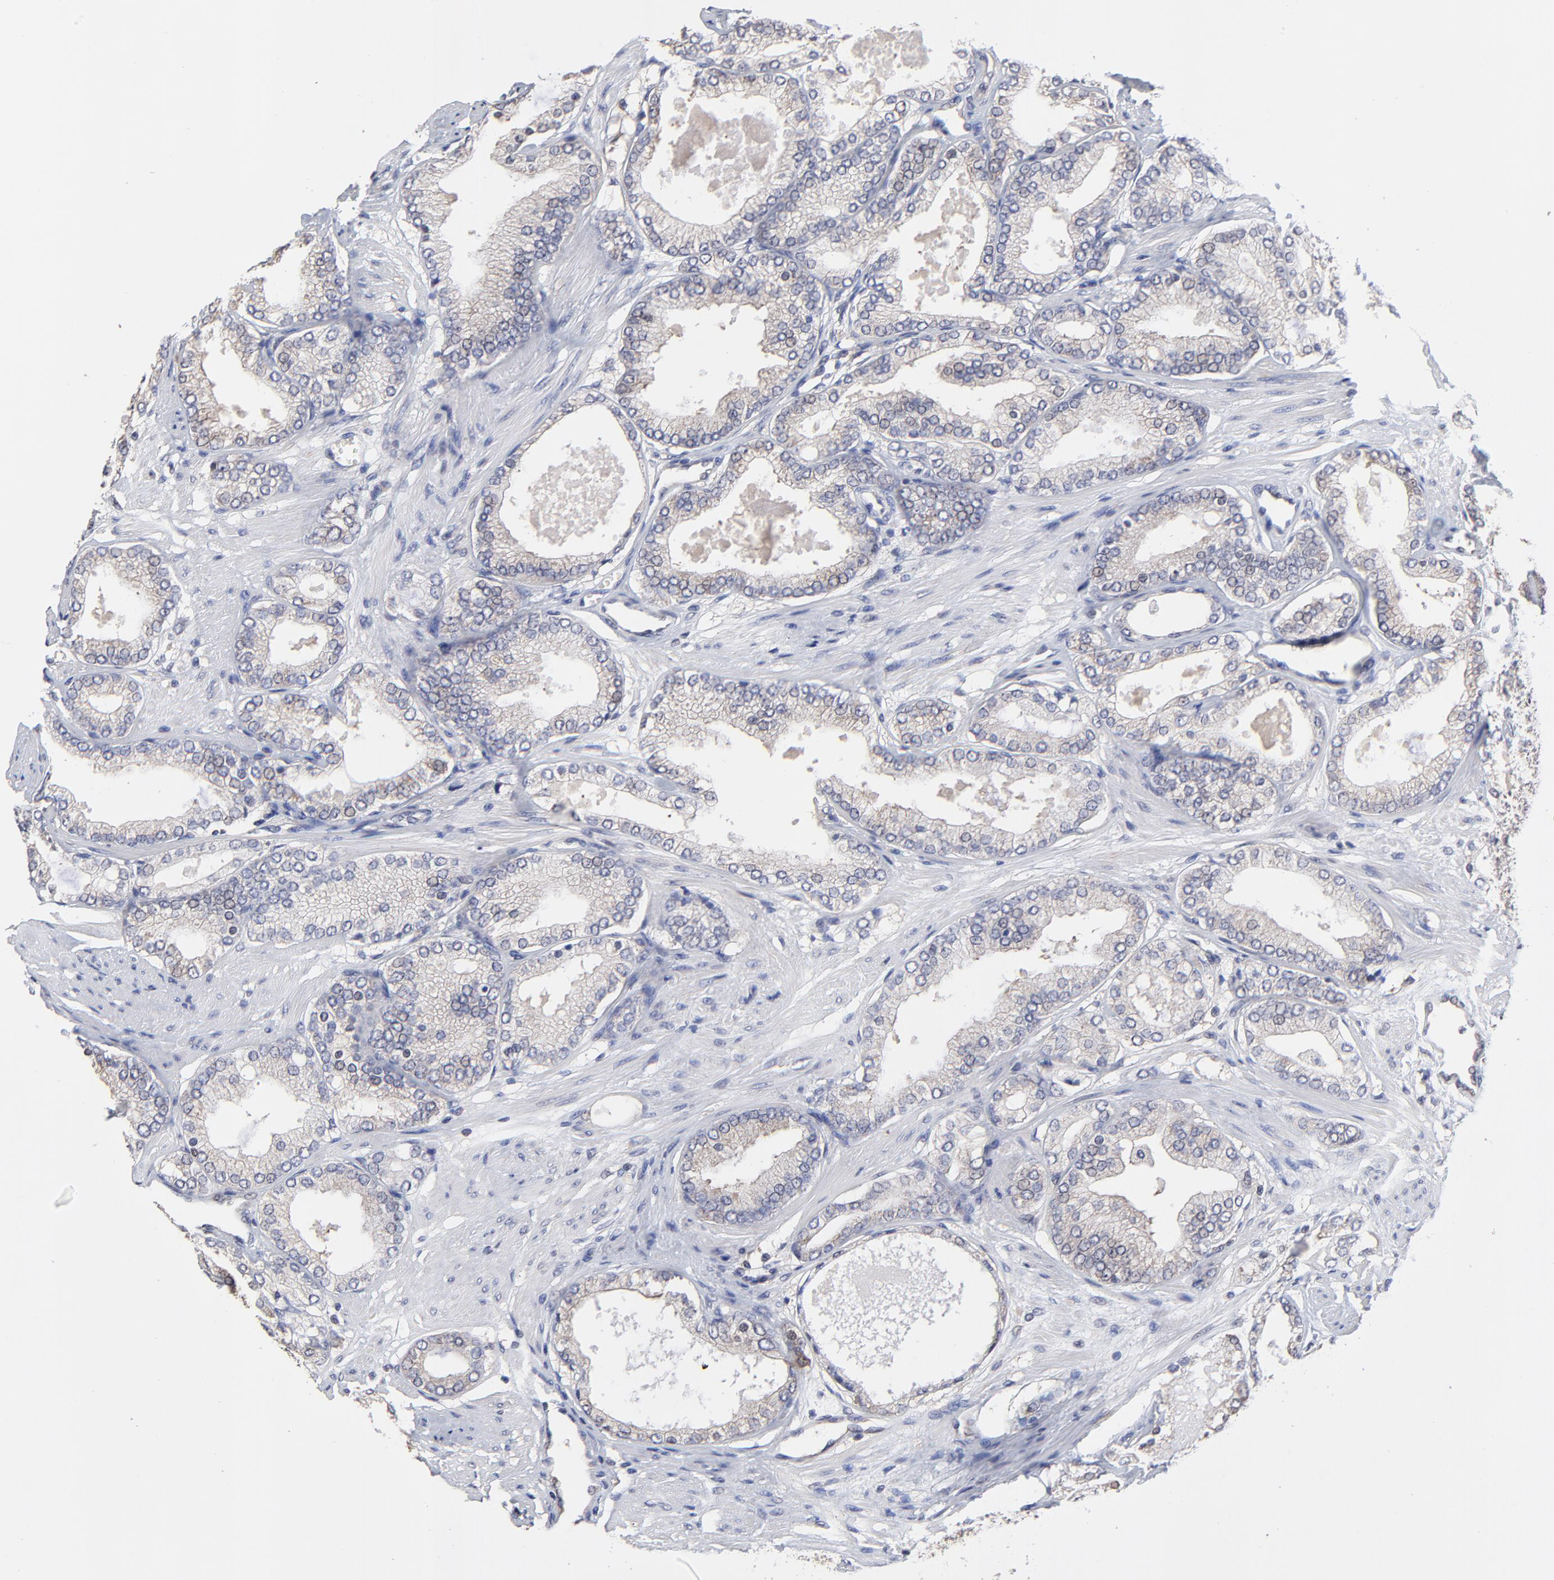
{"staining": {"intensity": "weak", "quantity": "<25%", "location": "cytoplasmic/membranous"}, "tissue": "prostate cancer", "cell_type": "Tumor cells", "image_type": "cancer", "snomed": [{"axis": "morphology", "description": "Adenocarcinoma, High grade"}, {"axis": "topography", "description": "Prostate"}], "caption": "The histopathology image displays no staining of tumor cells in prostate cancer (high-grade adenocarcinoma).", "gene": "CCT2", "patient": {"sex": "male", "age": 61}}